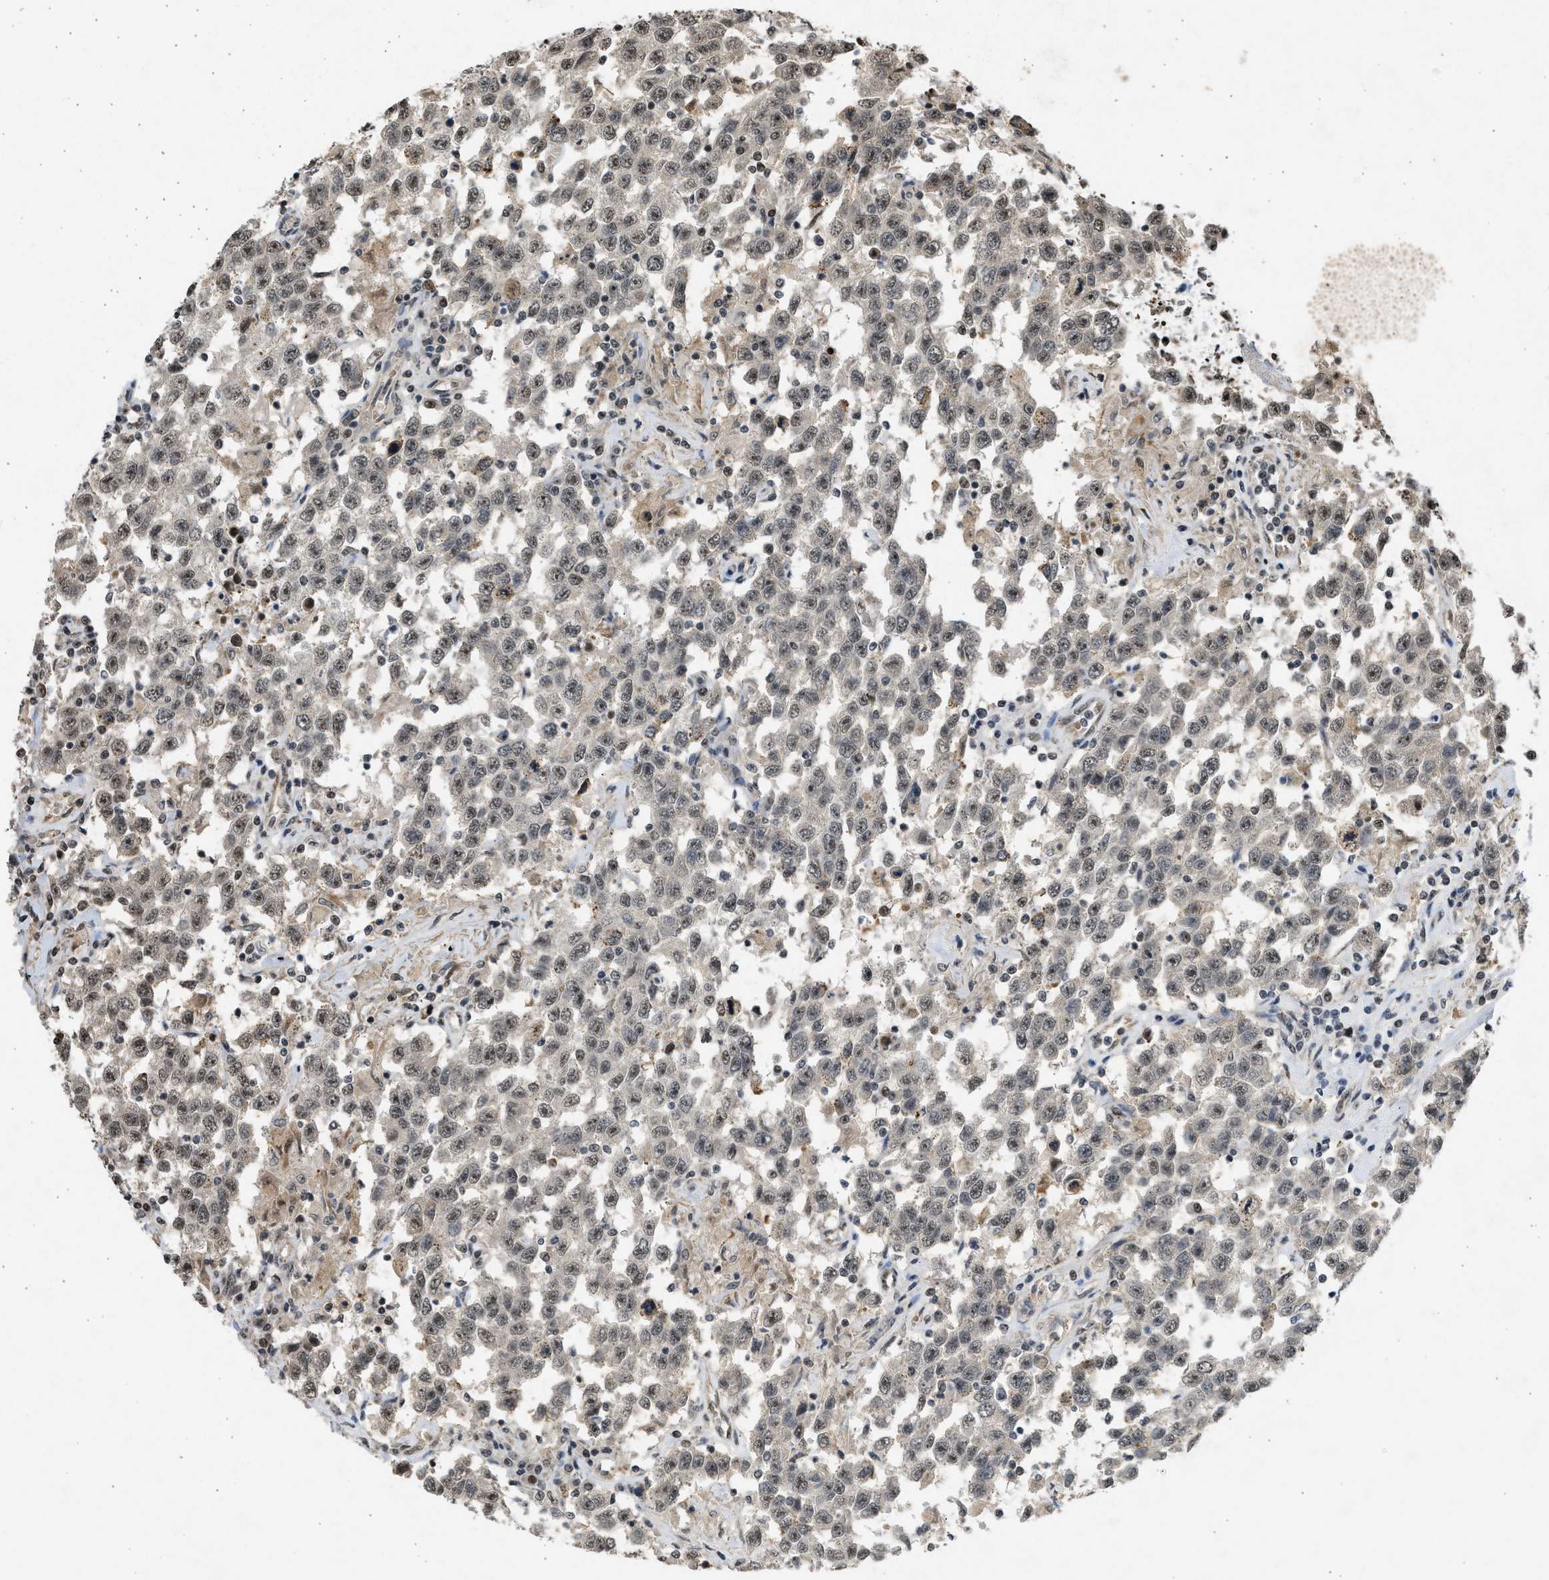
{"staining": {"intensity": "moderate", "quantity": ">75%", "location": "nuclear"}, "tissue": "testis cancer", "cell_type": "Tumor cells", "image_type": "cancer", "snomed": [{"axis": "morphology", "description": "Seminoma, NOS"}, {"axis": "topography", "description": "Testis"}], "caption": "Immunohistochemistry staining of testis cancer, which exhibits medium levels of moderate nuclear expression in about >75% of tumor cells indicating moderate nuclear protein staining. The staining was performed using DAB (brown) for protein detection and nuclei were counterstained in hematoxylin (blue).", "gene": "TFDP2", "patient": {"sex": "male", "age": 41}}